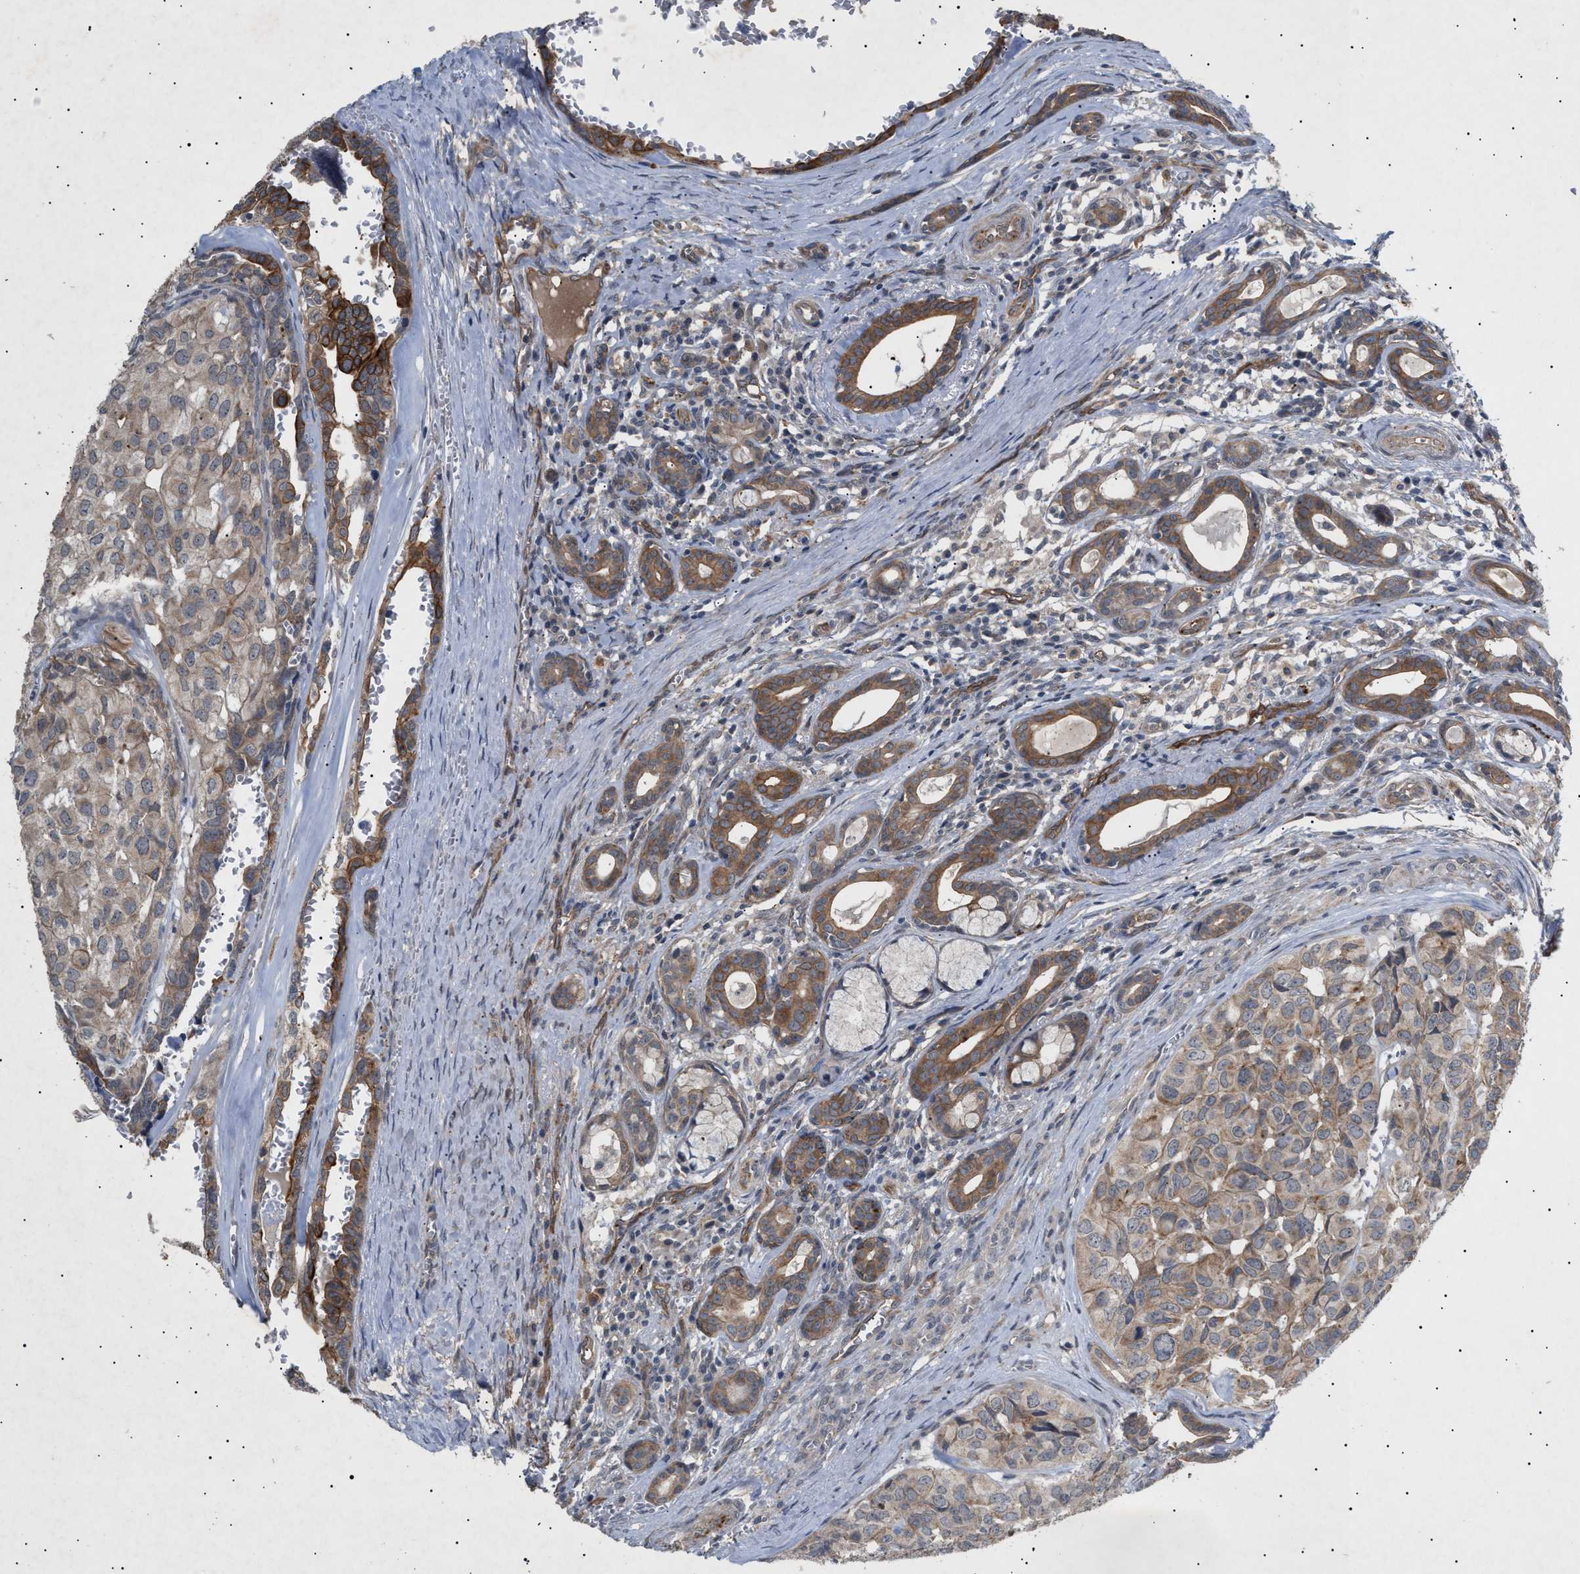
{"staining": {"intensity": "moderate", "quantity": "<25%", "location": "cytoplasmic/membranous"}, "tissue": "head and neck cancer", "cell_type": "Tumor cells", "image_type": "cancer", "snomed": [{"axis": "morphology", "description": "Adenocarcinoma, NOS"}, {"axis": "topography", "description": "Salivary gland, NOS"}, {"axis": "topography", "description": "Head-Neck"}], "caption": "Protein staining of adenocarcinoma (head and neck) tissue displays moderate cytoplasmic/membranous staining in about <25% of tumor cells.", "gene": "SIRT5", "patient": {"sex": "female", "age": 76}}